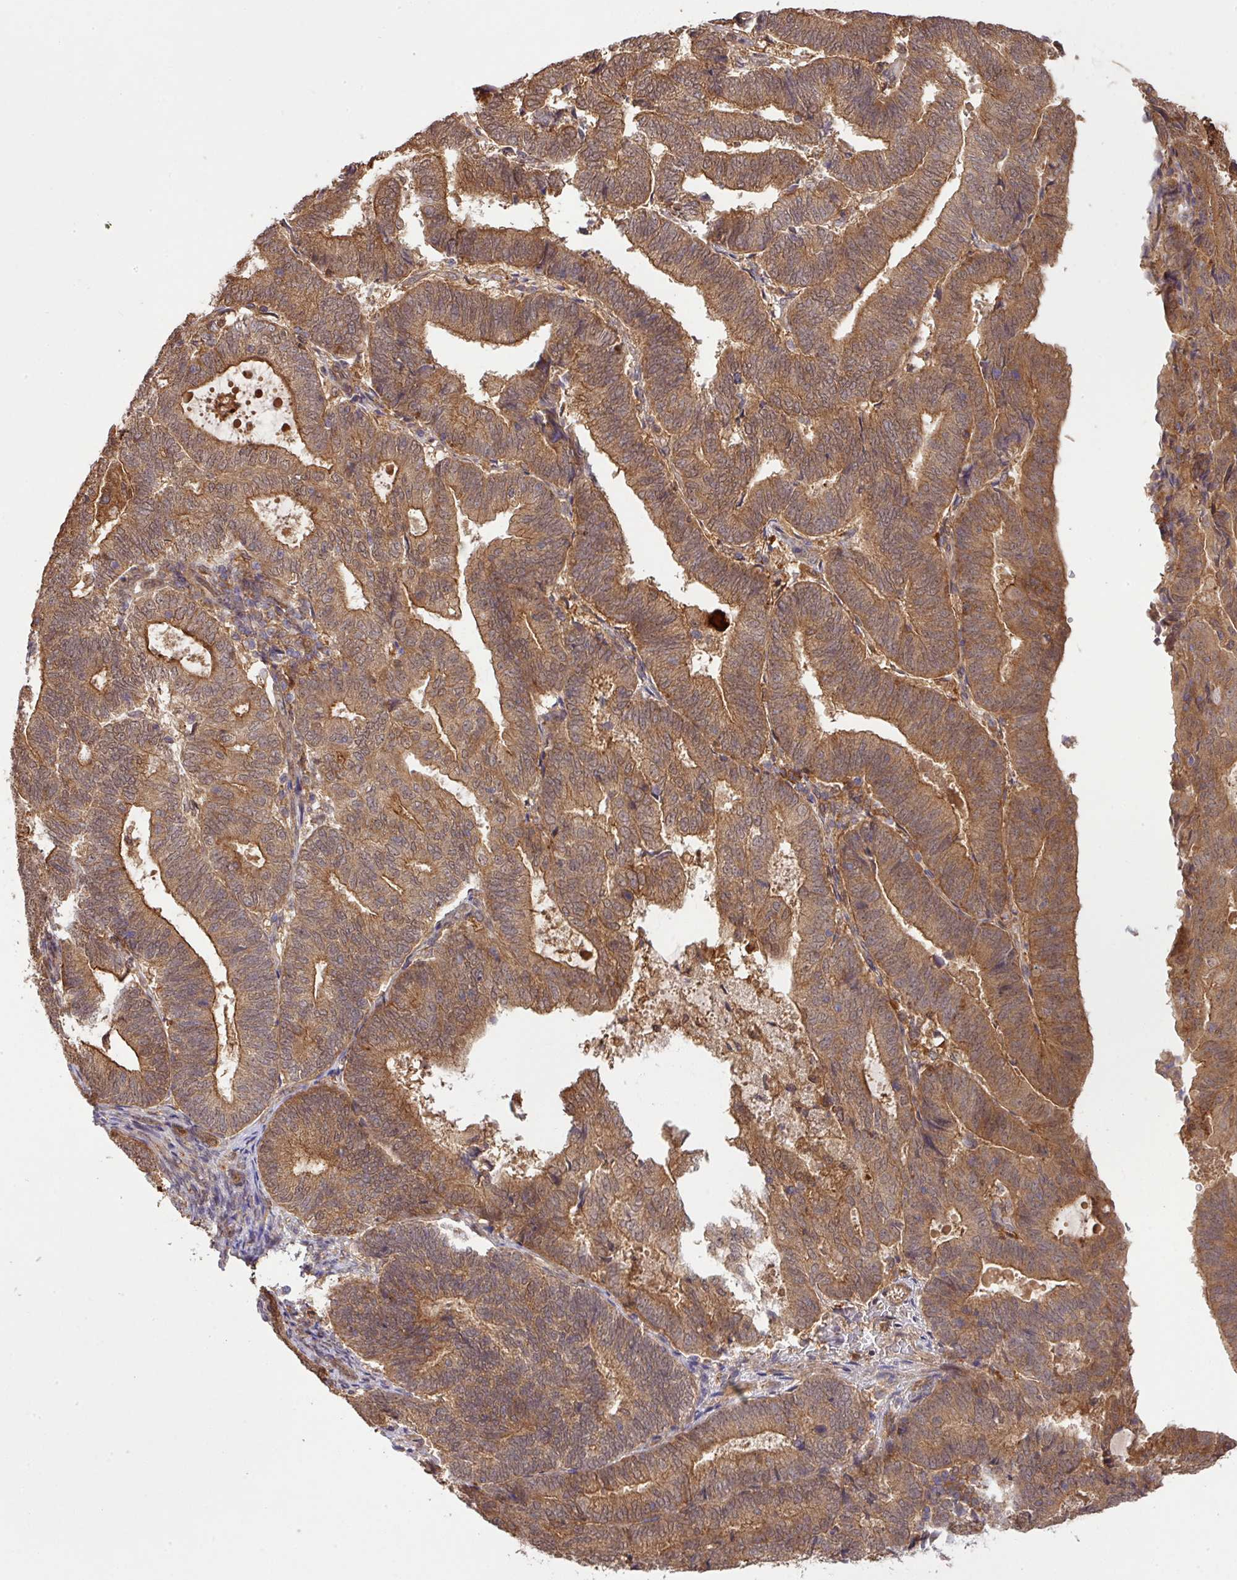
{"staining": {"intensity": "moderate", "quantity": ">75%", "location": "cytoplasmic/membranous,nuclear"}, "tissue": "endometrial cancer", "cell_type": "Tumor cells", "image_type": "cancer", "snomed": [{"axis": "morphology", "description": "Adenocarcinoma, NOS"}, {"axis": "topography", "description": "Endometrium"}], "caption": "High-power microscopy captured an immunohistochemistry micrograph of endometrial cancer, revealing moderate cytoplasmic/membranous and nuclear expression in approximately >75% of tumor cells. (Stains: DAB (3,3'-diaminobenzidine) in brown, nuclei in blue, Microscopy: brightfield microscopy at high magnification).", "gene": "ARPIN", "patient": {"sex": "female", "age": 70}}